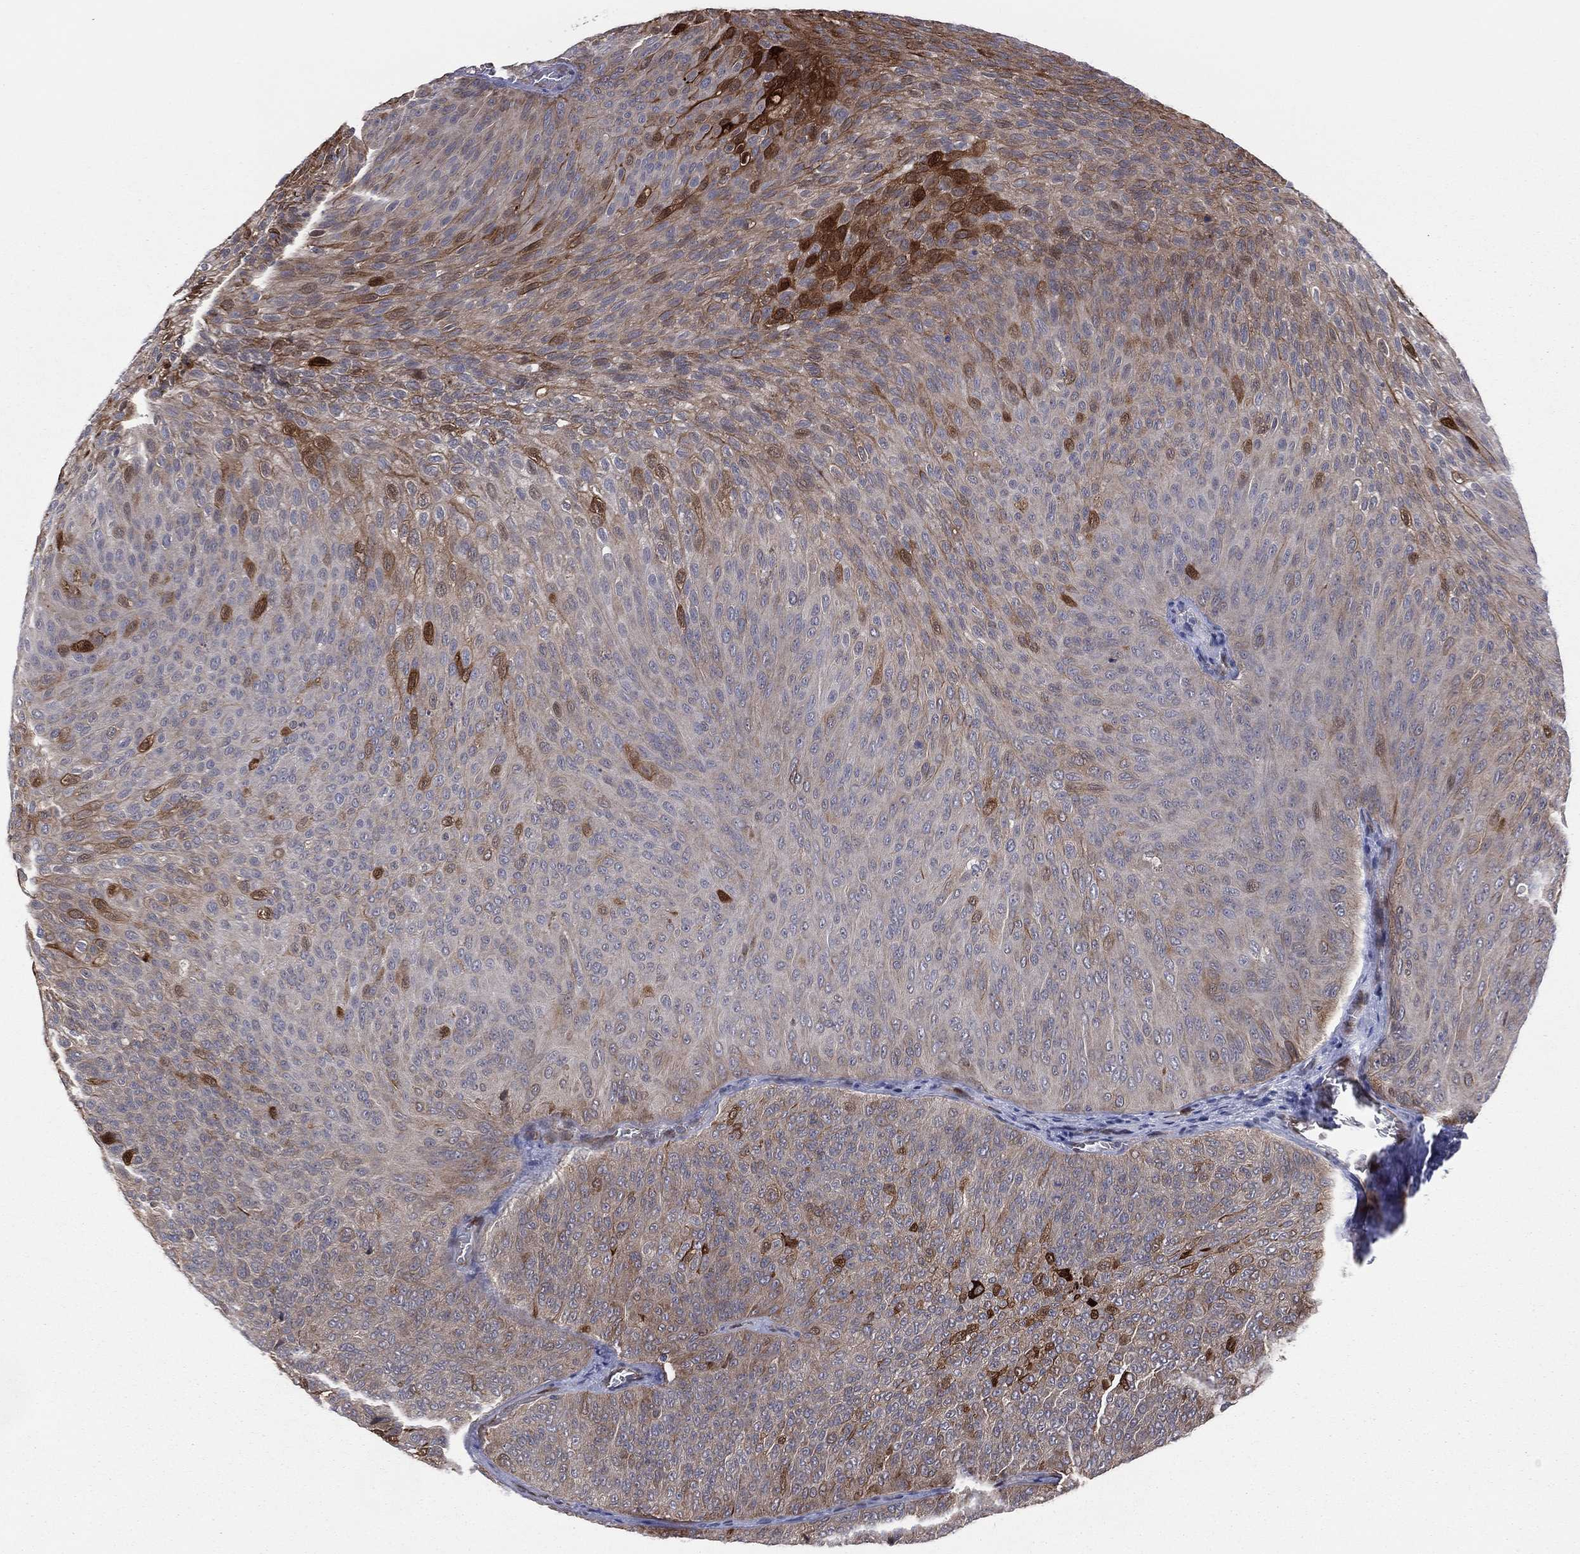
{"staining": {"intensity": "strong", "quantity": "<25%", "location": "cytoplasmic/membranous,nuclear"}, "tissue": "urothelial cancer", "cell_type": "Tumor cells", "image_type": "cancer", "snomed": [{"axis": "morphology", "description": "Urothelial carcinoma, Low grade"}, {"axis": "topography", "description": "Urinary bladder"}], "caption": "There is medium levels of strong cytoplasmic/membranous and nuclear staining in tumor cells of urothelial cancer, as demonstrated by immunohistochemical staining (brown color).", "gene": "SNCG", "patient": {"sex": "male", "age": 78}}